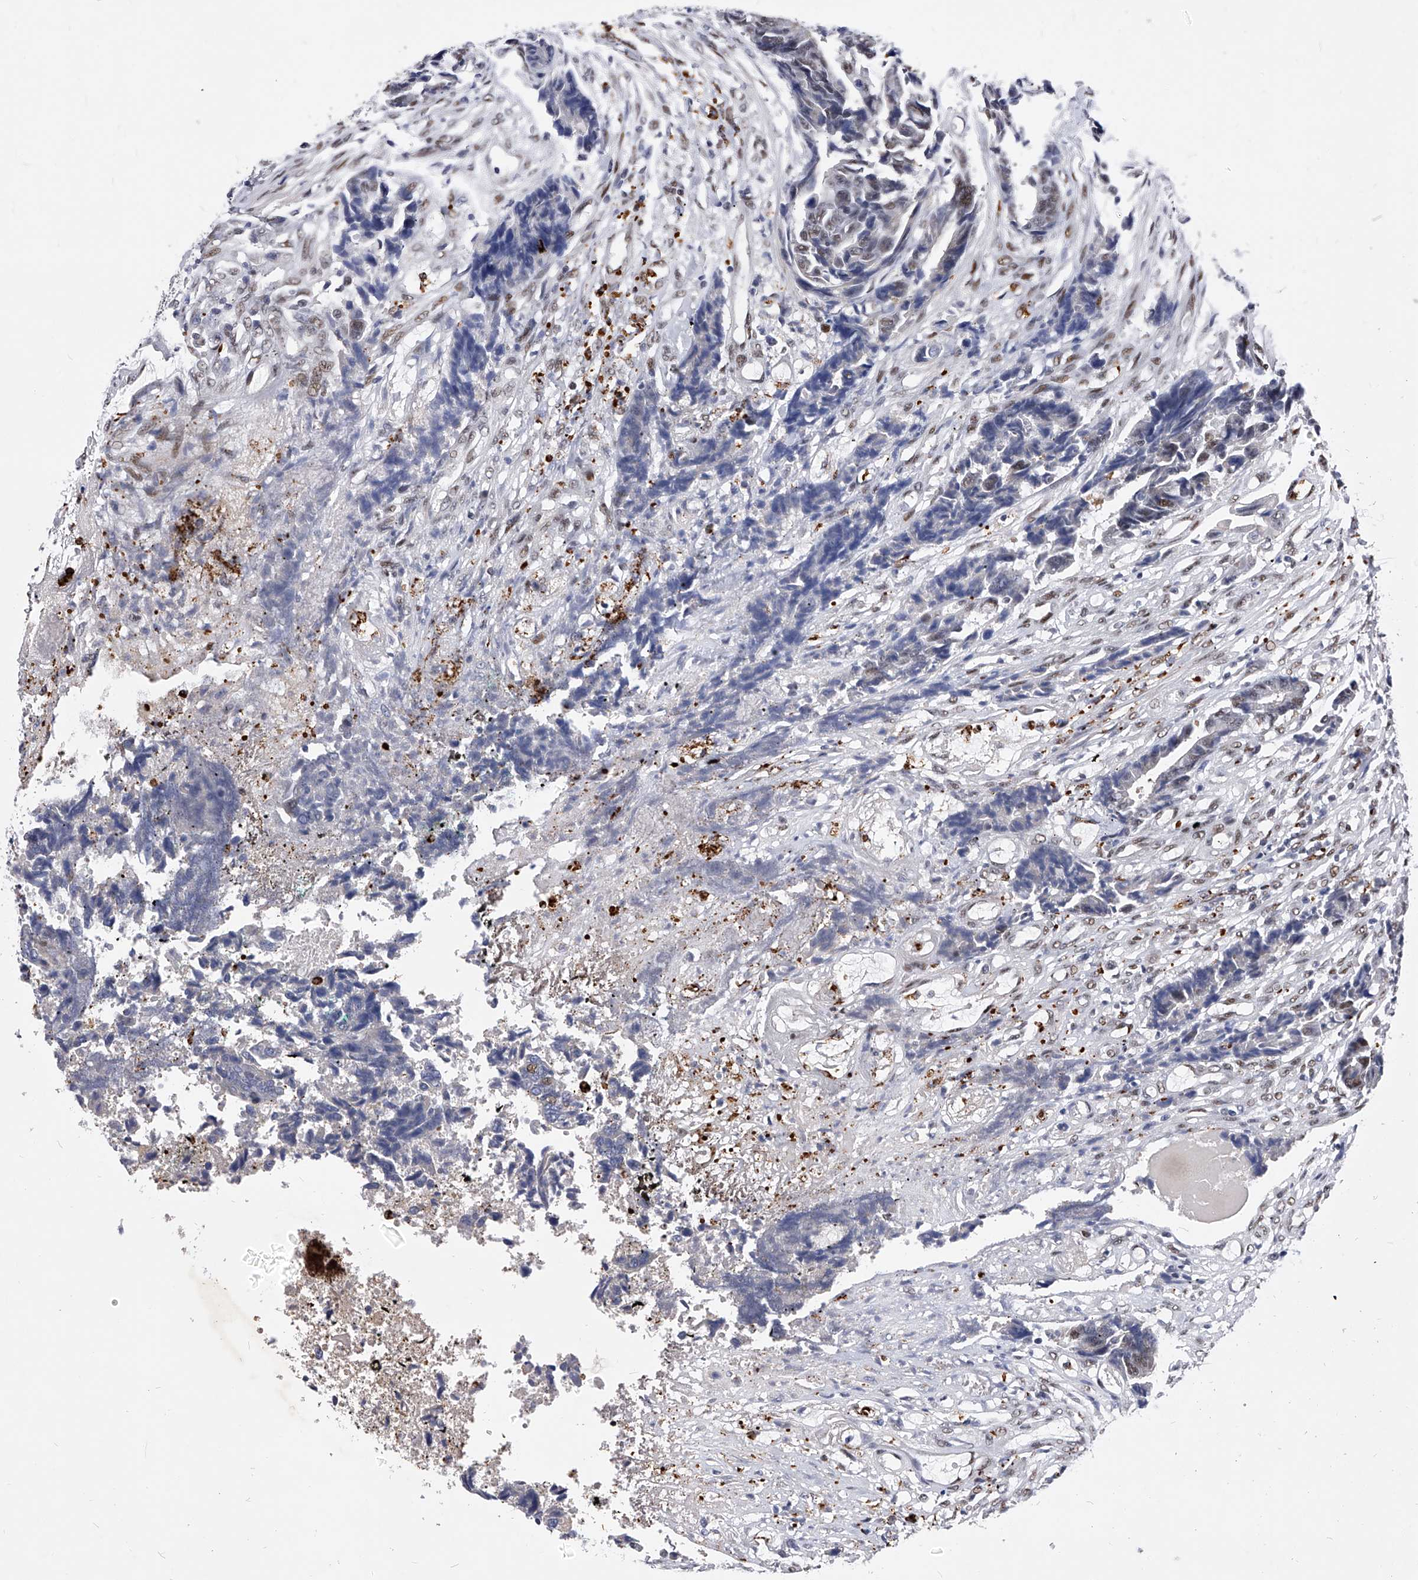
{"staining": {"intensity": "weak", "quantity": "25%-75%", "location": "nuclear"}, "tissue": "colorectal cancer", "cell_type": "Tumor cells", "image_type": "cancer", "snomed": [{"axis": "morphology", "description": "Adenocarcinoma, NOS"}, {"axis": "topography", "description": "Rectum"}], "caption": "Protein staining of colorectal adenocarcinoma tissue shows weak nuclear staining in about 25%-75% of tumor cells.", "gene": "TESK2", "patient": {"sex": "male", "age": 84}}